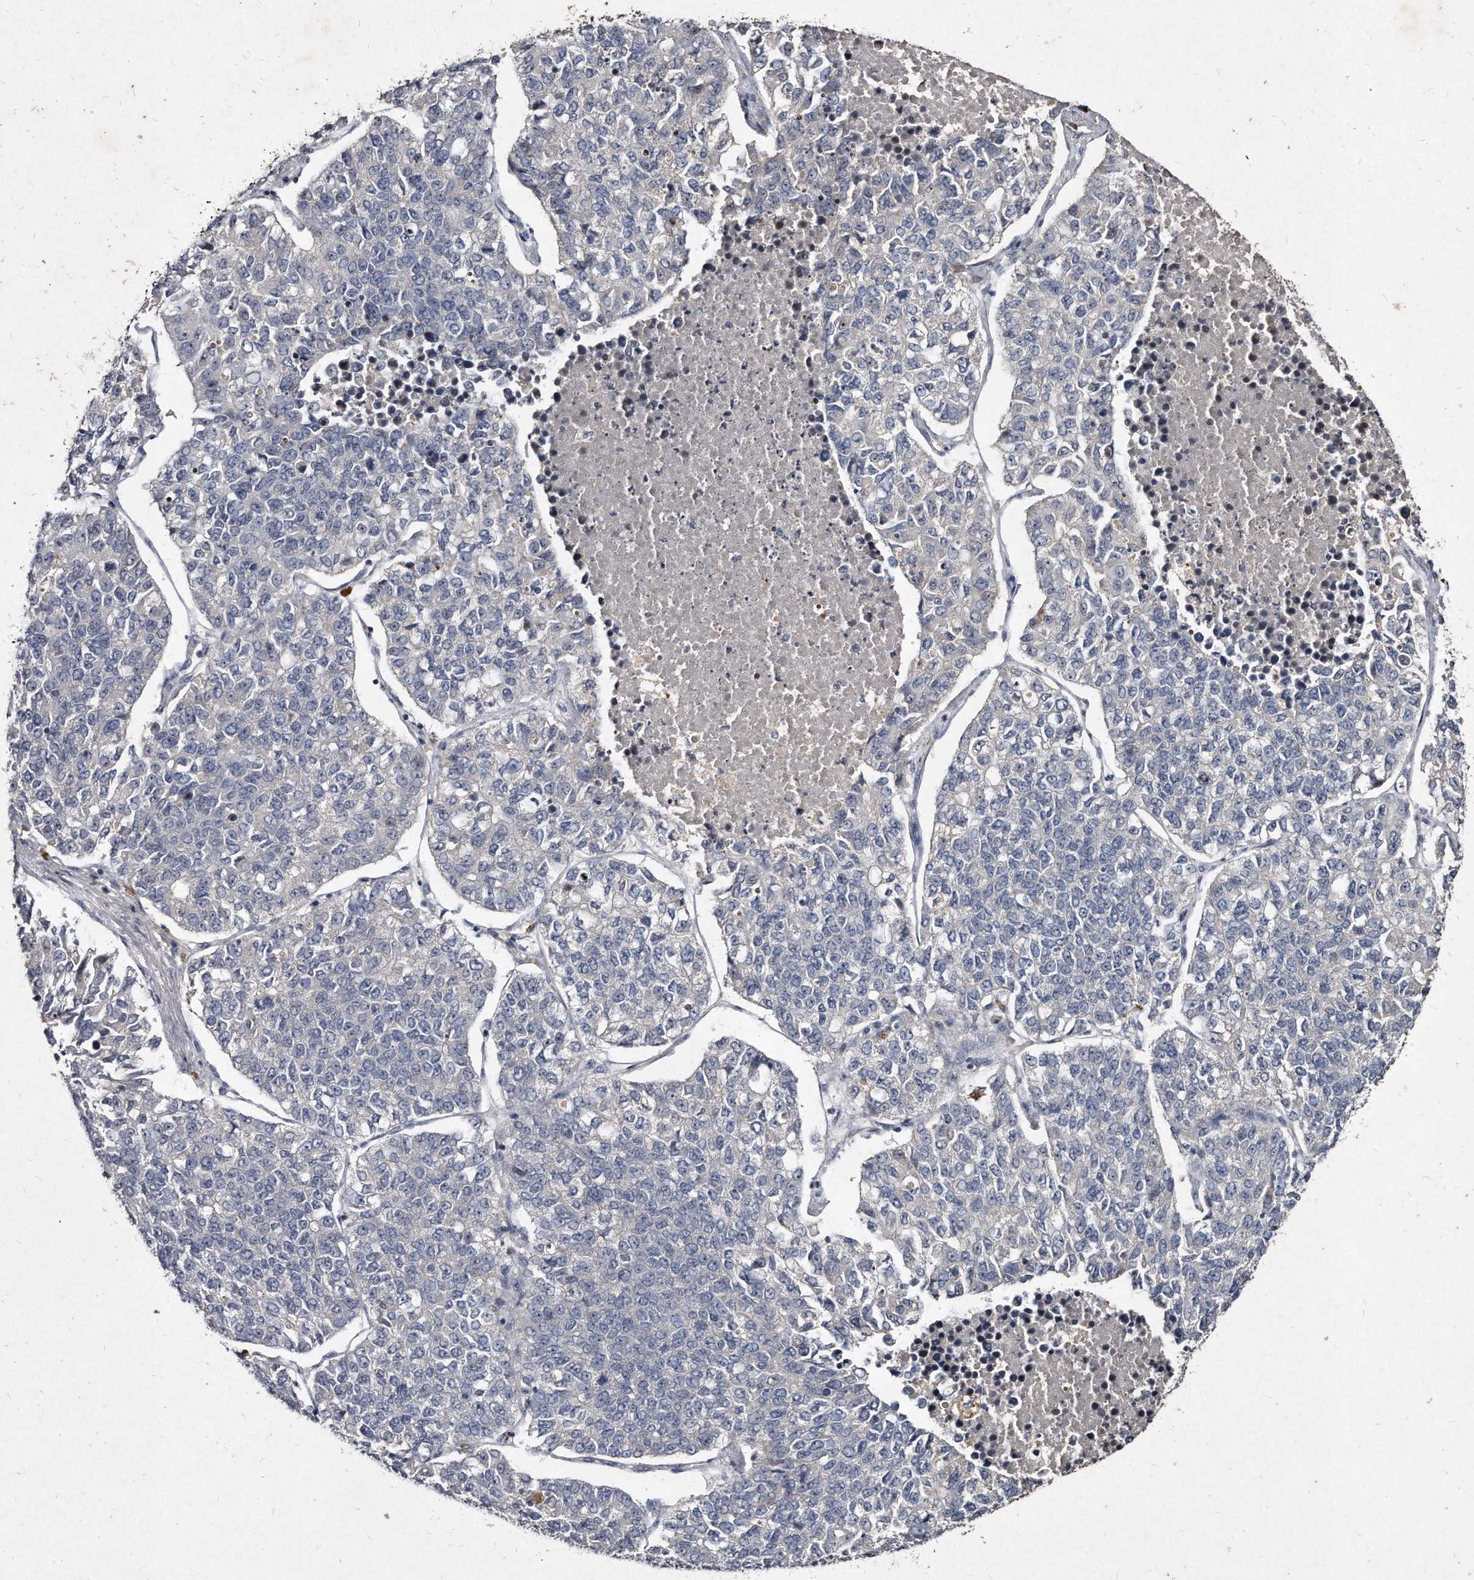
{"staining": {"intensity": "negative", "quantity": "none", "location": "none"}, "tissue": "lung cancer", "cell_type": "Tumor cells", "image_type": "cancer", "snomed": [{"axis": "morphology", "description": "Adenocarcinoma, NOS"}, {"axis": "topography", "description": "Lung"}], "caption": "The immunohistochemistry image has no significant expression in tumor cells of lung cancer tissue.", "gene": "KLHDC3", "patient": {"sex": "male", "age": 49}}